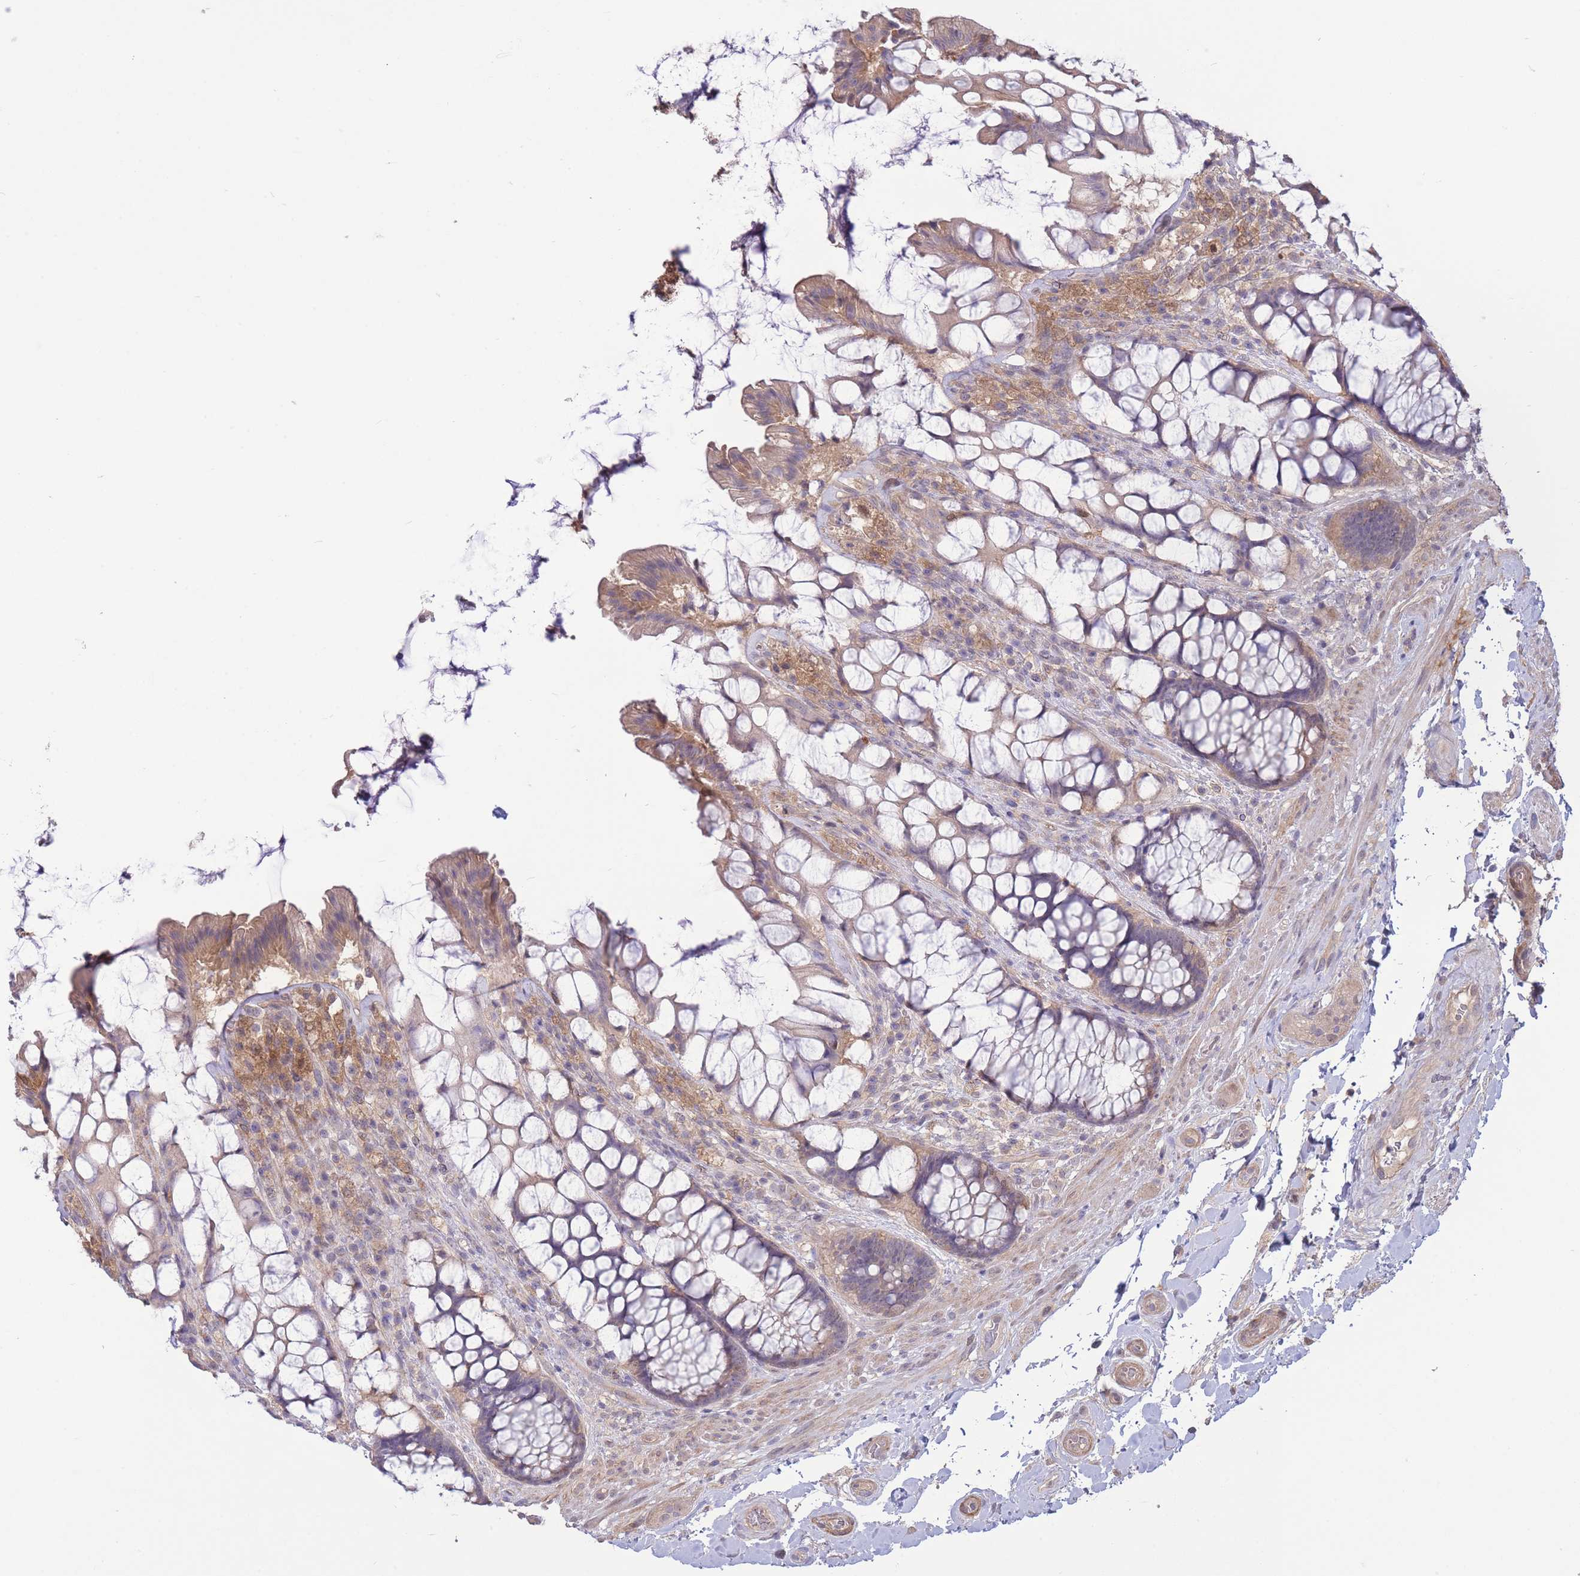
{"staining": {"intensity": "moderate", "quantity": "25%-75%", "location": "cytoplasmic/membranous"}, "tissue": "rectum", "cell_type": "Glandular cells", "image_type": "normal", "snomed": [{"axis": "morphology", "description": "Normal tissue, NOS"}, {"axis": "topography", "description": "Rectum"}], "caption": "Protein expression by immunohistochemistry (IHC) exhibits moderate cytoplasmic/membranous staining in about 25%-75% of glandular cells in unremarkable rectum. (DAB IHC with brightfield microscopy, high magnification).", "gene": "ZNF304", "patient": {"sex": "female", "age": 58}}